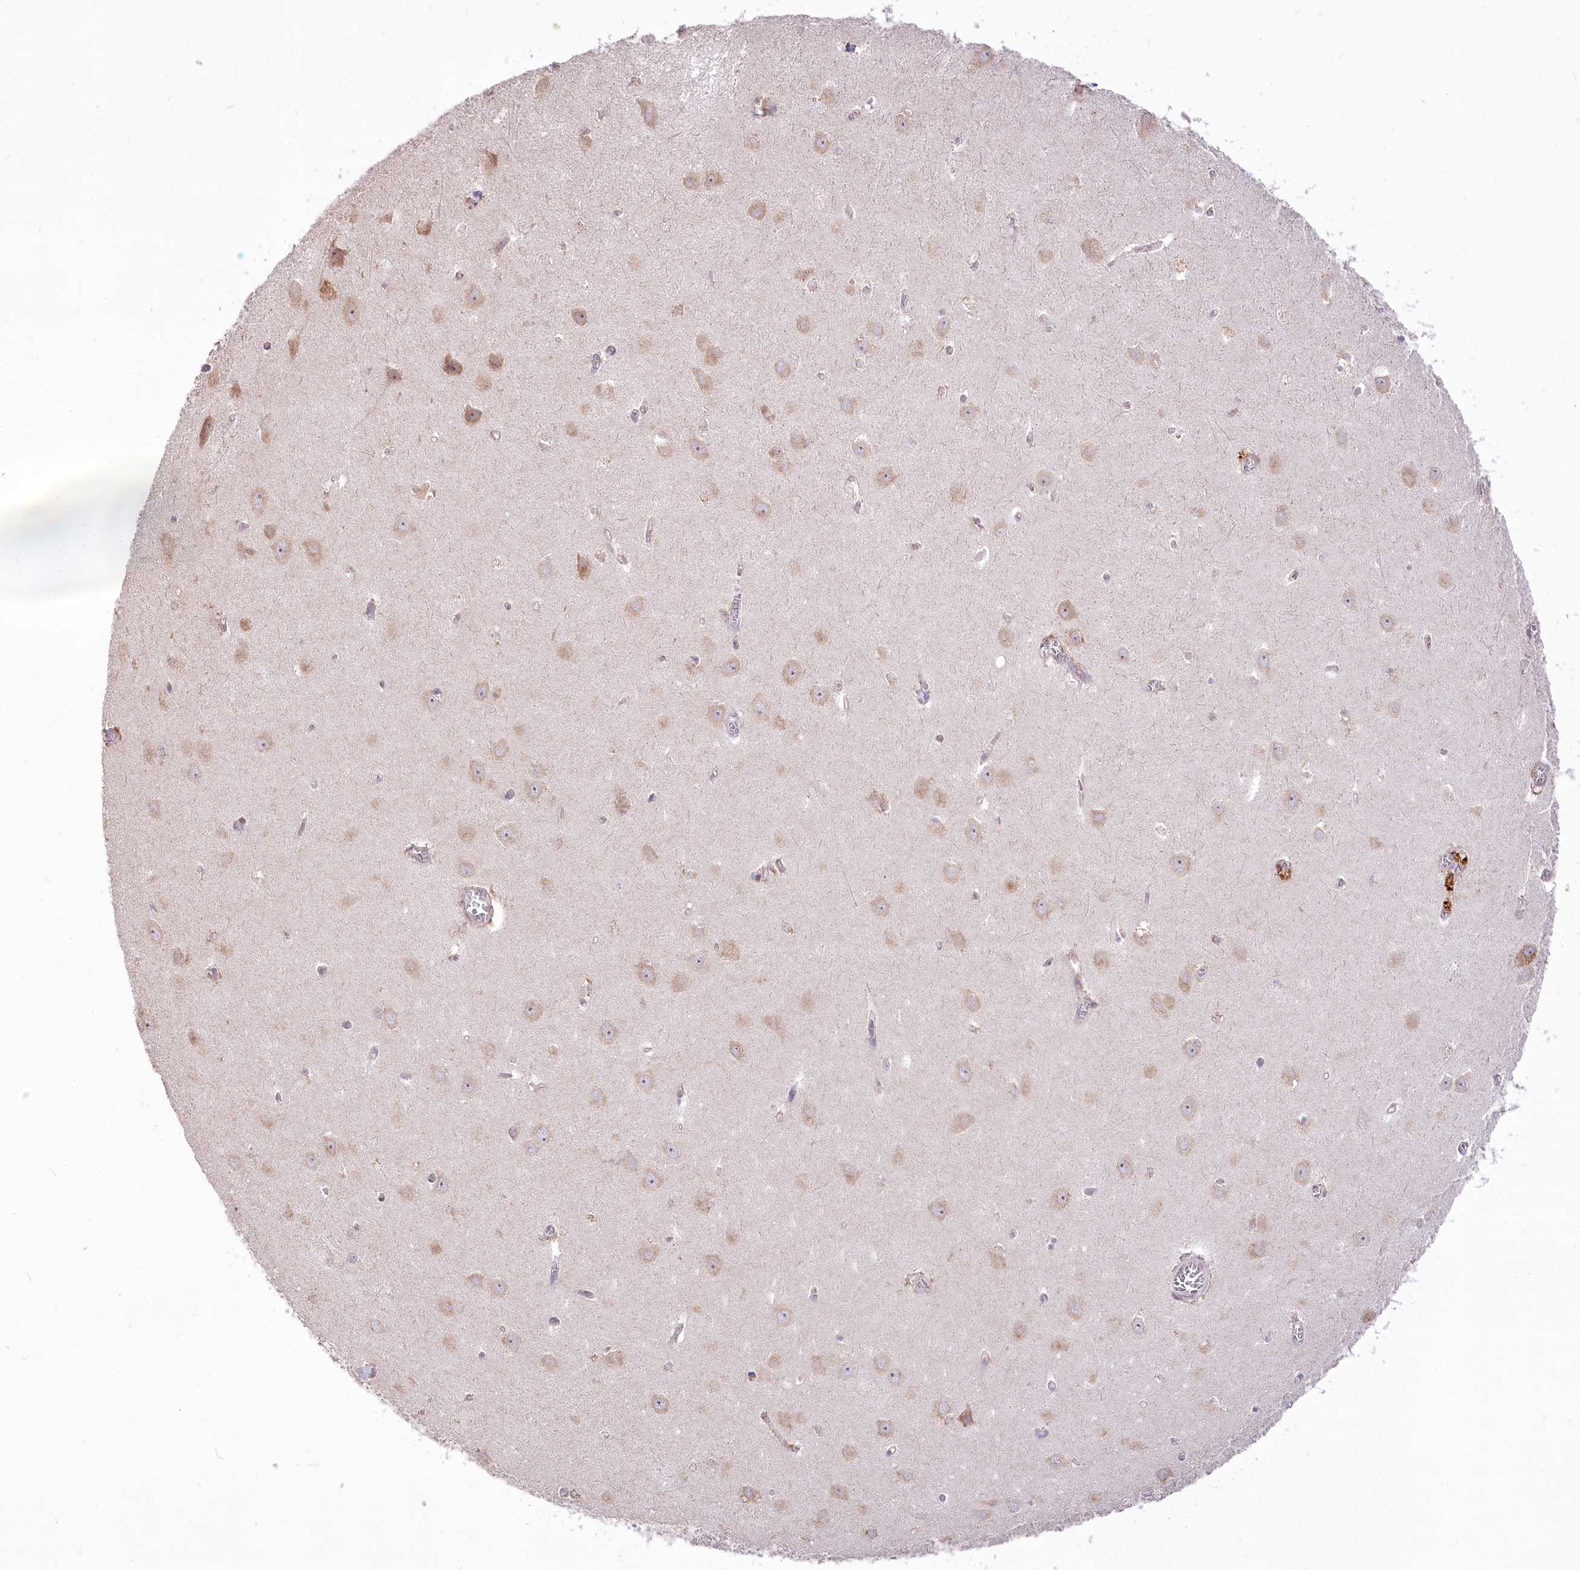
{"staining": {"intensity": "negative", "quantity": "none", "location": "none"}, "tissue": "hippocampus", "cell_type": "Glial cells", "image_type": "normal", "snomed": [{"axis": "morphology", "description": "Normal tissue, NOS"}, {"axis": "topography", "description": "Hippocampus"}], "caption": "Human hippocampus stained for a protein using IHC shows no expression in glial cells.", "gene": "STT3B", "patient": {"sex": "female", "age": 64}}